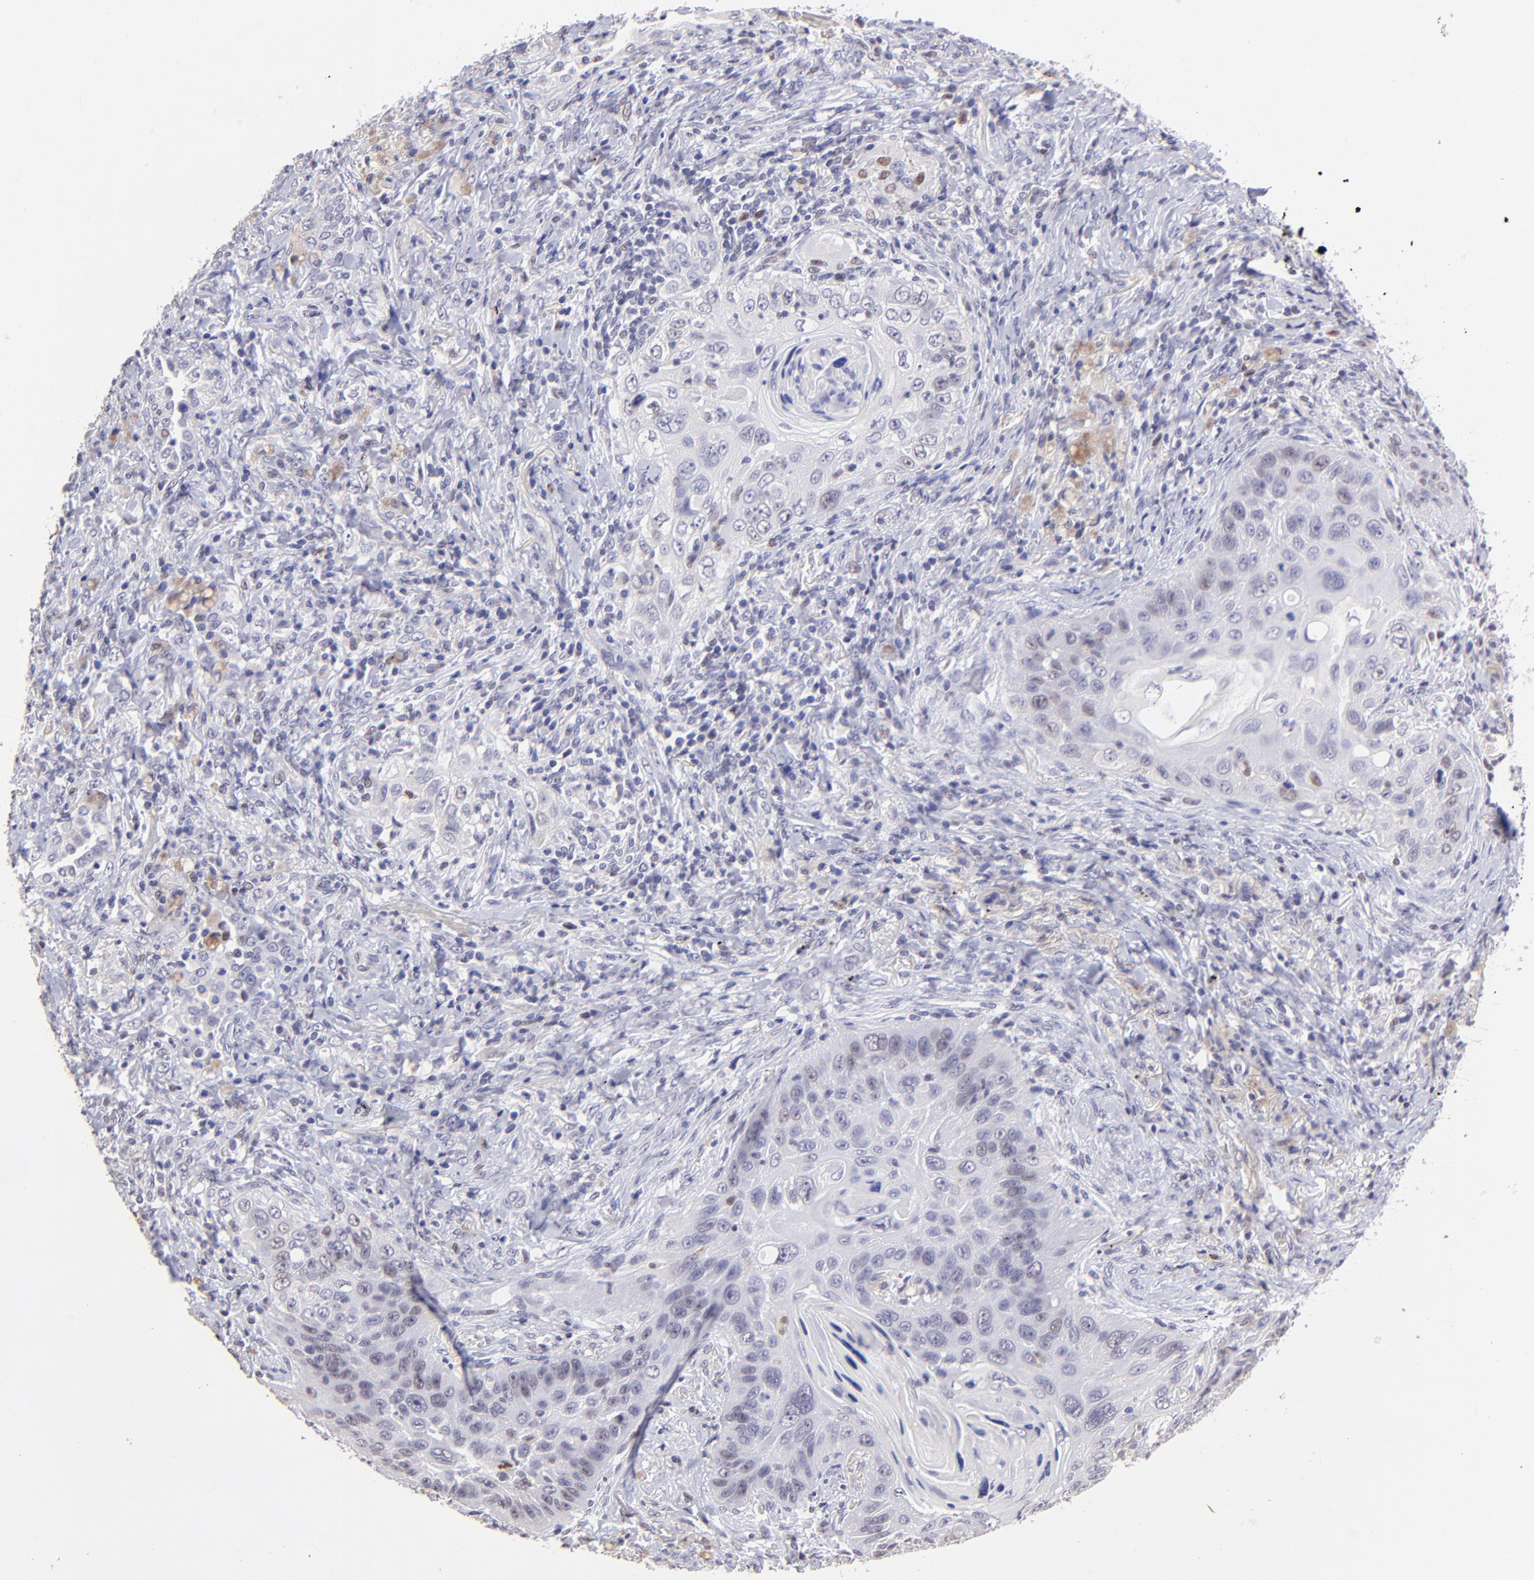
{"staining": {"intensity": "weak", "quantity": "<25%", "location": "nuclear"}, "tissue": "lung cancer", "cell_type": "Tumor cells", "image_type": "cancer", "snomed": [{"axis": "morphology", "description": "Squamous cell carcinoma, NOS"}, {"axis": "topography", "description": "Lung"}], "caption": "This is an immunohistochemistry histopathology image of lung cancer. There is no positivity in tumor cells.", "gene": "DNMT1", "patient": {"sex": "female", "age": 67}}